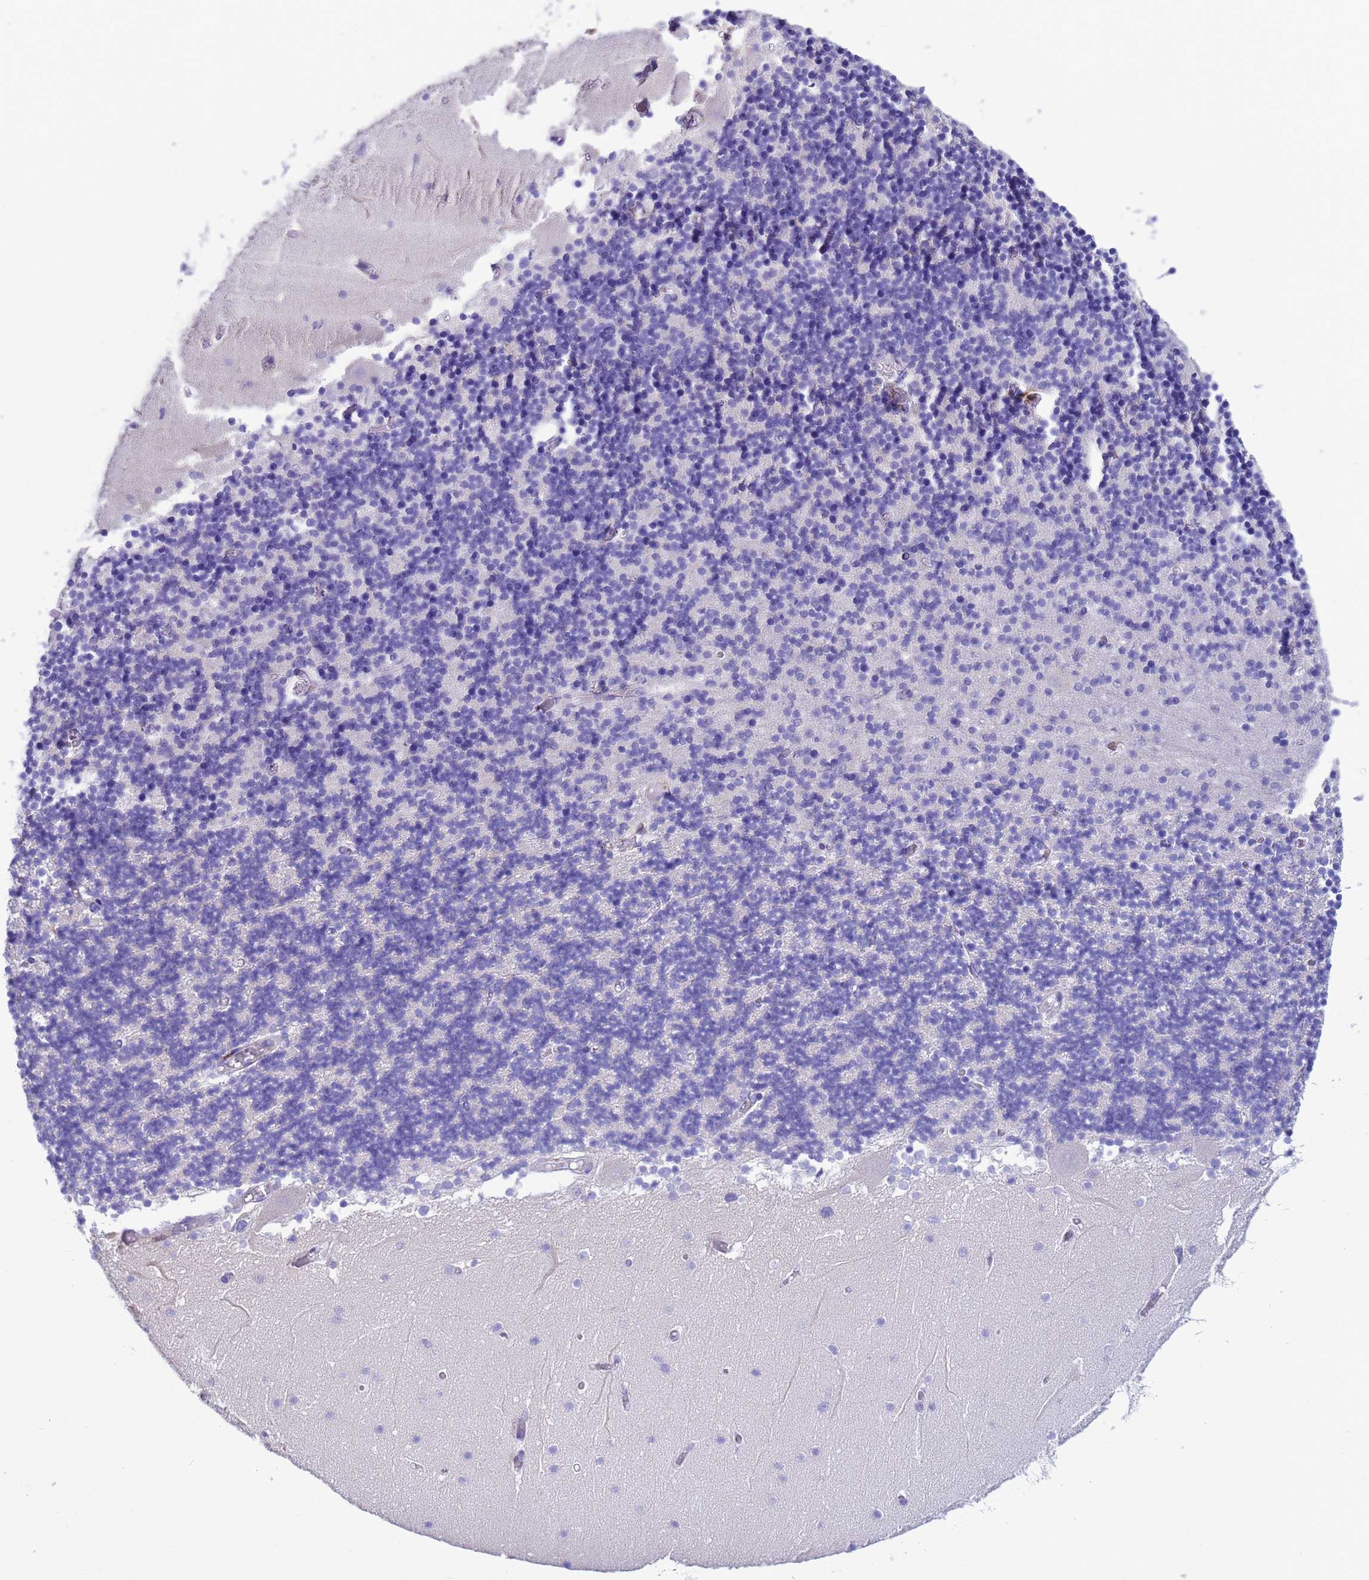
{"staining": {"intensity": "negative", "quantity": "none", "location": "none"}, "tissue": "cerebellum", "cell_type": "Cells in granular layer", "image_type": "normal", "snomed": [{"axis": "morphology", "description": "Normal tissue, NOS"}, {"axis": "topography", "description": "Cerebellum"}], "caption": "A high-resolution micrograph shows immunohistochemistry staining of unremarkable cerebellum, which shows no significant positivity in cells in granular layer. Nuclei are stained in blue.", "gene": "AKR1C2", "patient": {"sex": "female", "age": 28}}